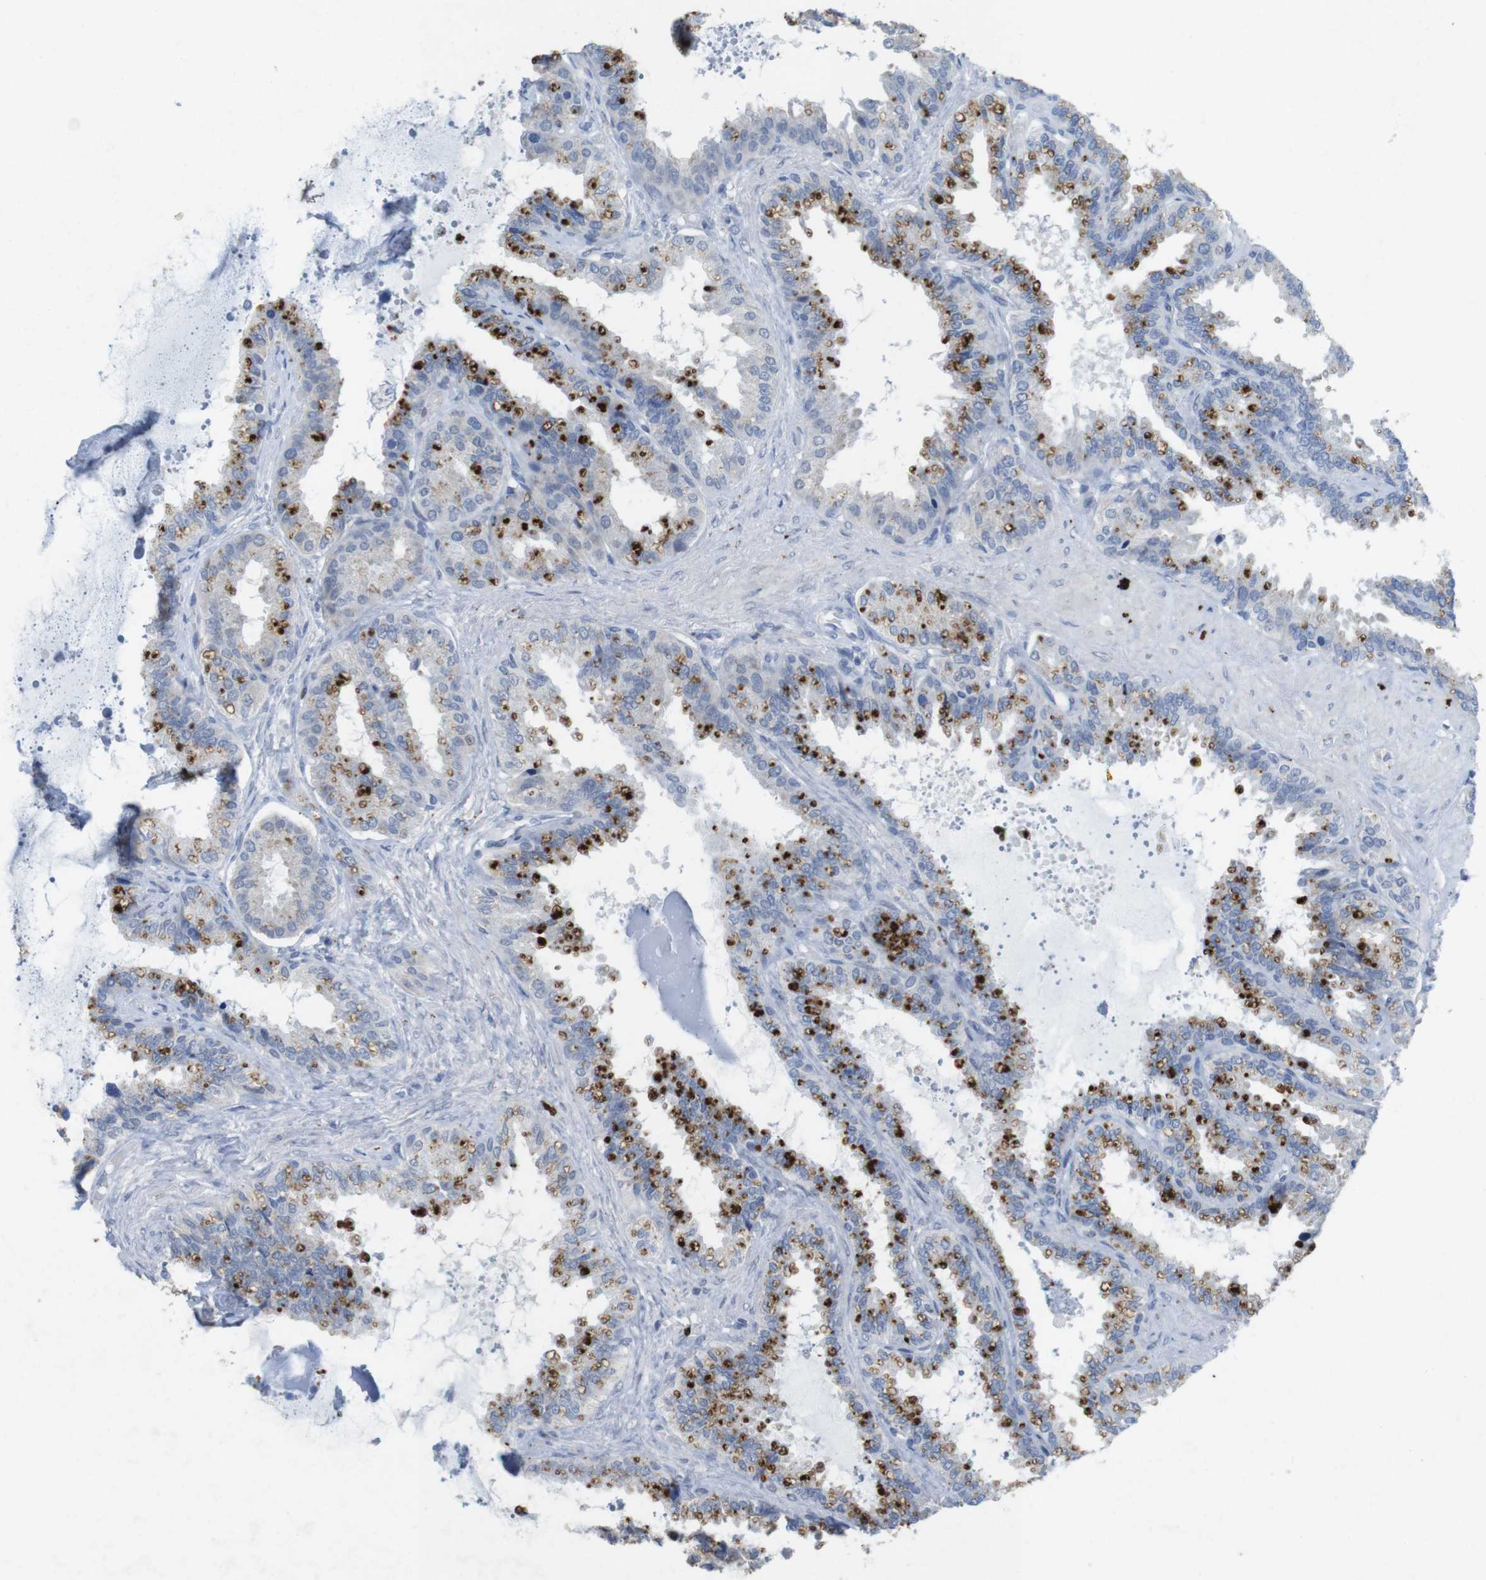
{"staining": {"intensity": "moderate", "quantity": ">75%", "location": "cytoplasmic/membranous"}, "tissue": "seminal vesicle", "cell_type": "Glandular cells", "image_type": "normal", "snomed": [{"axis": "morphology", "description": "Normal tissue, NOS"}, {"axis": "topography", "description": "Seminal veicle"}], "caption": "Glandular cells reveal medium levels of moderate cytoplasmic/membranous positivity in about >75% of cells in normal human seminal vesicle.", "gene": "KPNA2", "patient": {"sex": "male", "age": 46}}